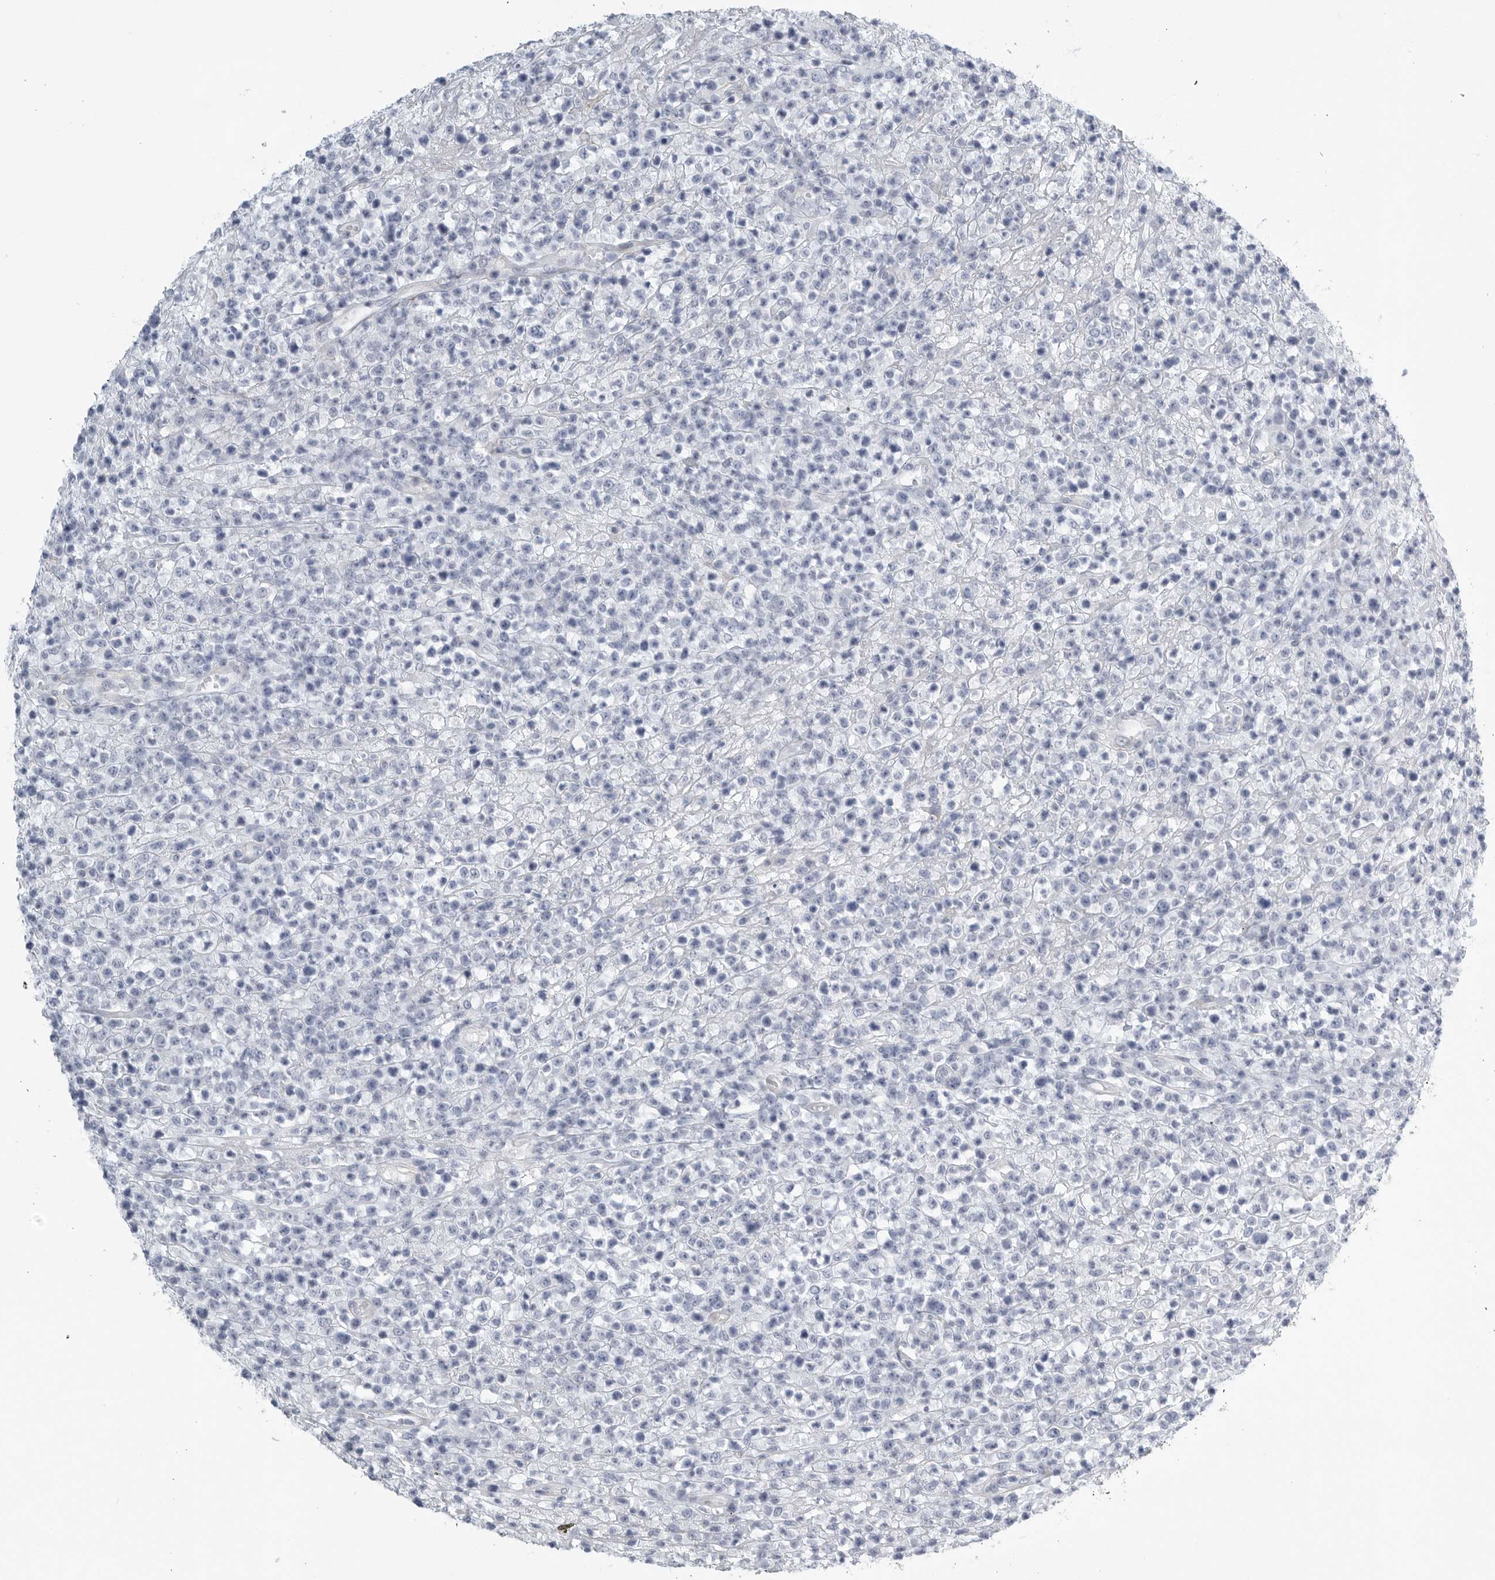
{"staining": {"intensity": "negative", "quantity": "none", "location": "none"}, "tissue": "lymphoma", "cell_type": "Tumor cells", "image_type": "cancer", "snomed": [{"axis": "morphology", "description": "Malignant lymphoma, non-Hodgkin's type, High grade"}, {"axis": "topography", "description": "Colon"}], "caption": "Tumor cells show no significant protein staining in malignant lymphoma, non-Hodgkin's type (high-grade). The staining is performed using DAB (3,3'-diaminobenzidine) brown chromogen with nuclei counter-stained in using hematoxylin.", "gene": "TNR", "patient": {"sex": "female", "age": 53}}